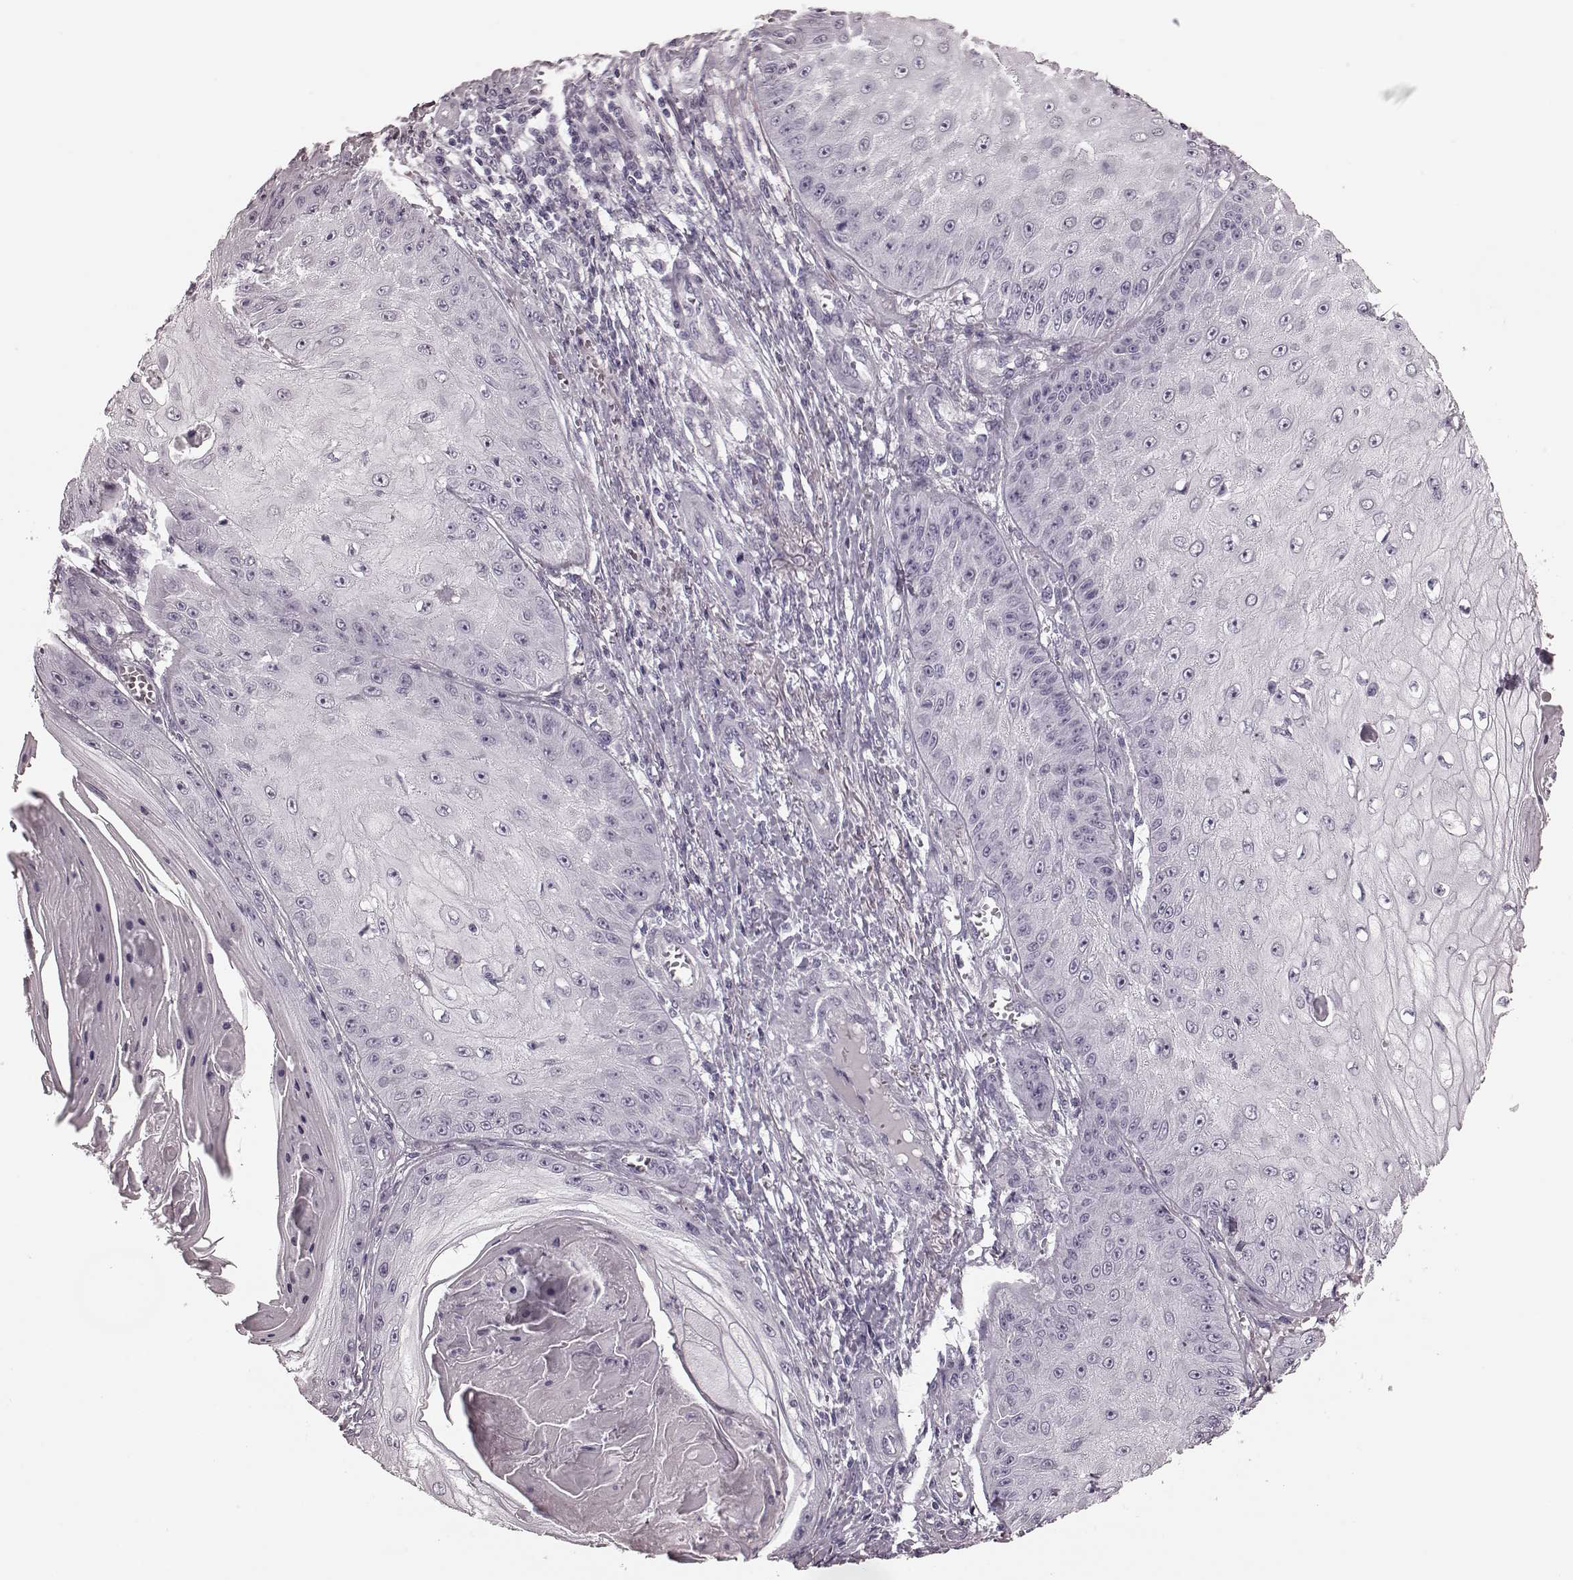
{"staining": {"intensity": "negative", "quantity": "none", "location": "none"}, "tissue": "skin cancer", "cell_type": "Tumor cells", "image_type": "cancer", "snomed": [{"axis": "morphology", "description": "Squamous cell carcinoma, NOS"}, {"axis": "topography", "description": "Skin"}], "caption": "Human squamous cell carcinoma (skin) stained for a protein using IHC reveals no staining in tumor cells.", "gene": "TRPM1", "patient": {"sex": "male", "age": 70}}